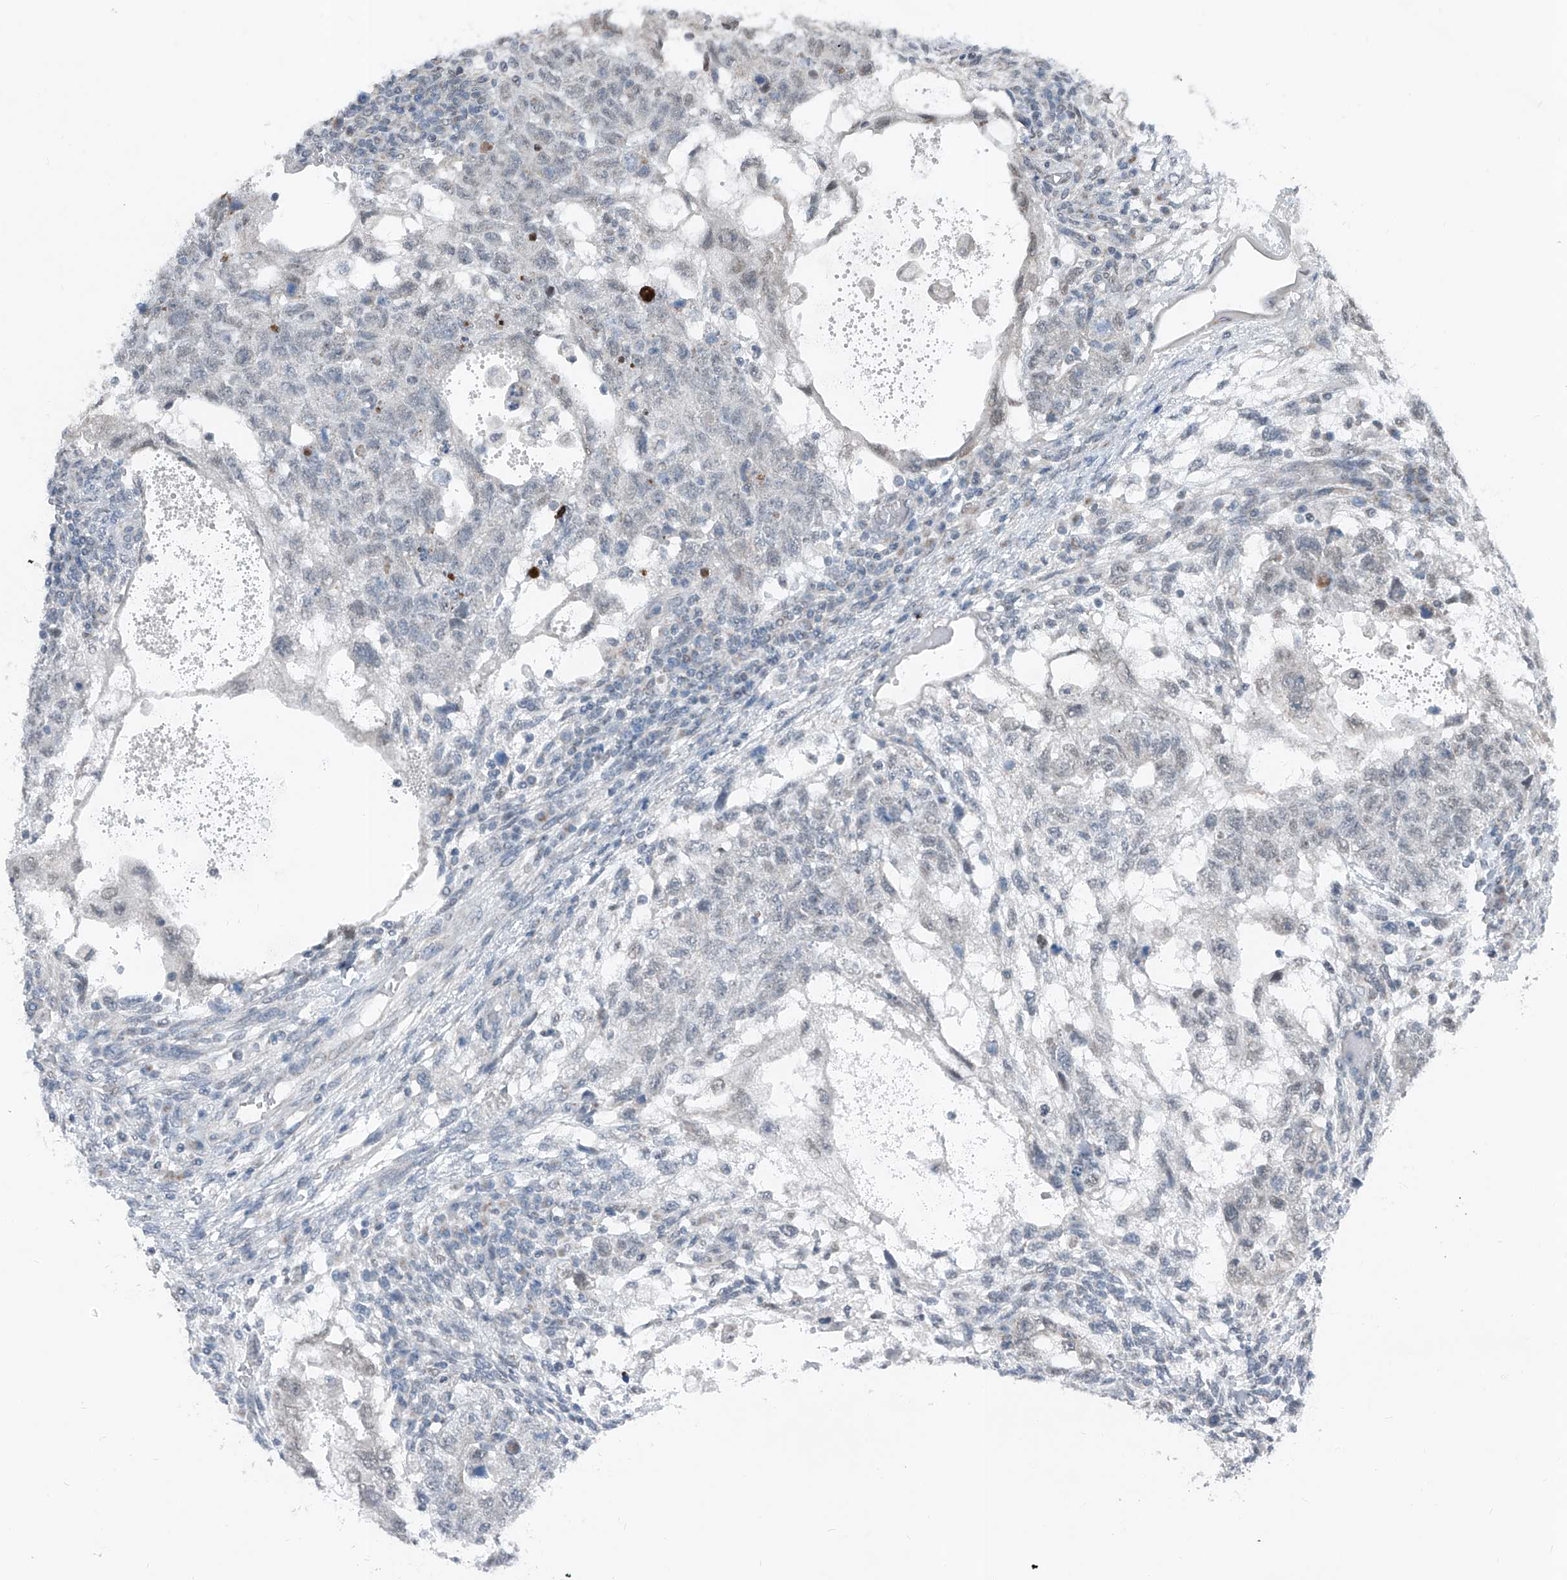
{"staining": {"intensity": "negative", "quantity": "none", "location": "none"}, "tissue": "testis cancer", "cell_type": "Tumor cells", "image_type": "cancer", "snomed": [{"axis": "morphology", "description": "Normal tissue, NOS"}, {"axis": "morphology", "description": "Carcinoma, Embryonal, NOS"}, {"axis": "topography", "description": "Testis"}], "caption": "Immunohistochemistry micrograph of neoplastic tissue: human testis cancer stained with DAB displays no significant protein staining in tumor cells. Nuclei are stained in blue.", "gene": "DYRK1B", "patient": {"sex": "male", "age": 36}}